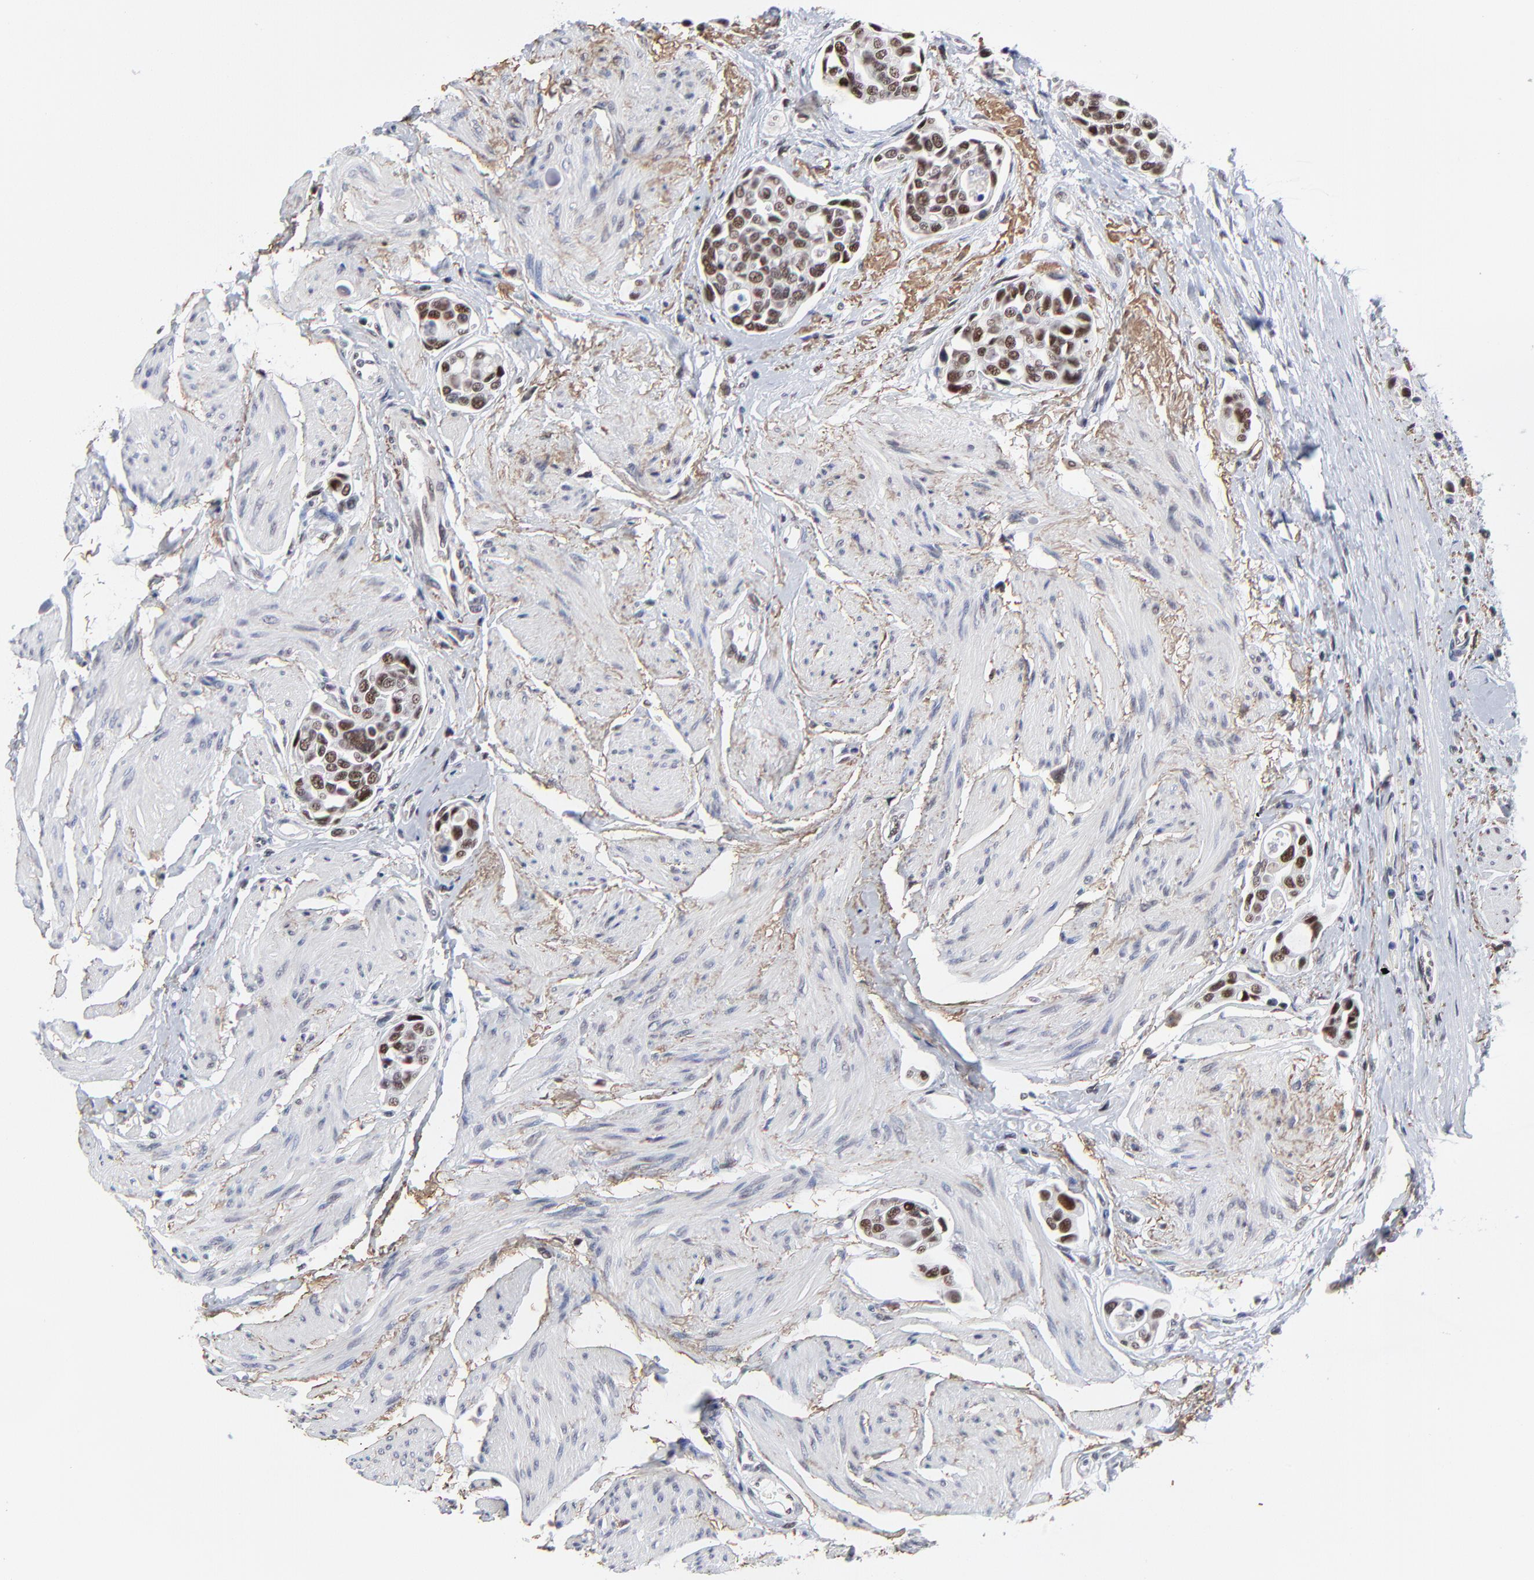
{"staining": {"intensity": "moderate", "quantity": ">75%", "location": "nuclear"}, "tissue": "urothelial cancer", "cell_type": "Tumor cells", "image_type": "cancer", "snomed": [{"axis": "morphology", "description": "Urothelial carcinoma, High grade"}, {"axis": "topography", "description": "Urinary bladder"}], "caption": "Immunohistochemistry (IHC) staining of urothelial carcinoma (high-grade), which reveals medium levels of moderate nuclear positivity in approximately >75% of tumor cells indicating moderate nuclear protein expression. The staining was performed using DAB (3,3'-diaminobenzidine) (brown) for protein detection and nuclei were counterstained in hematoxylin (blue).", "gene": "OGFOD1", "patient": {"sex": "male", "age": 78}}